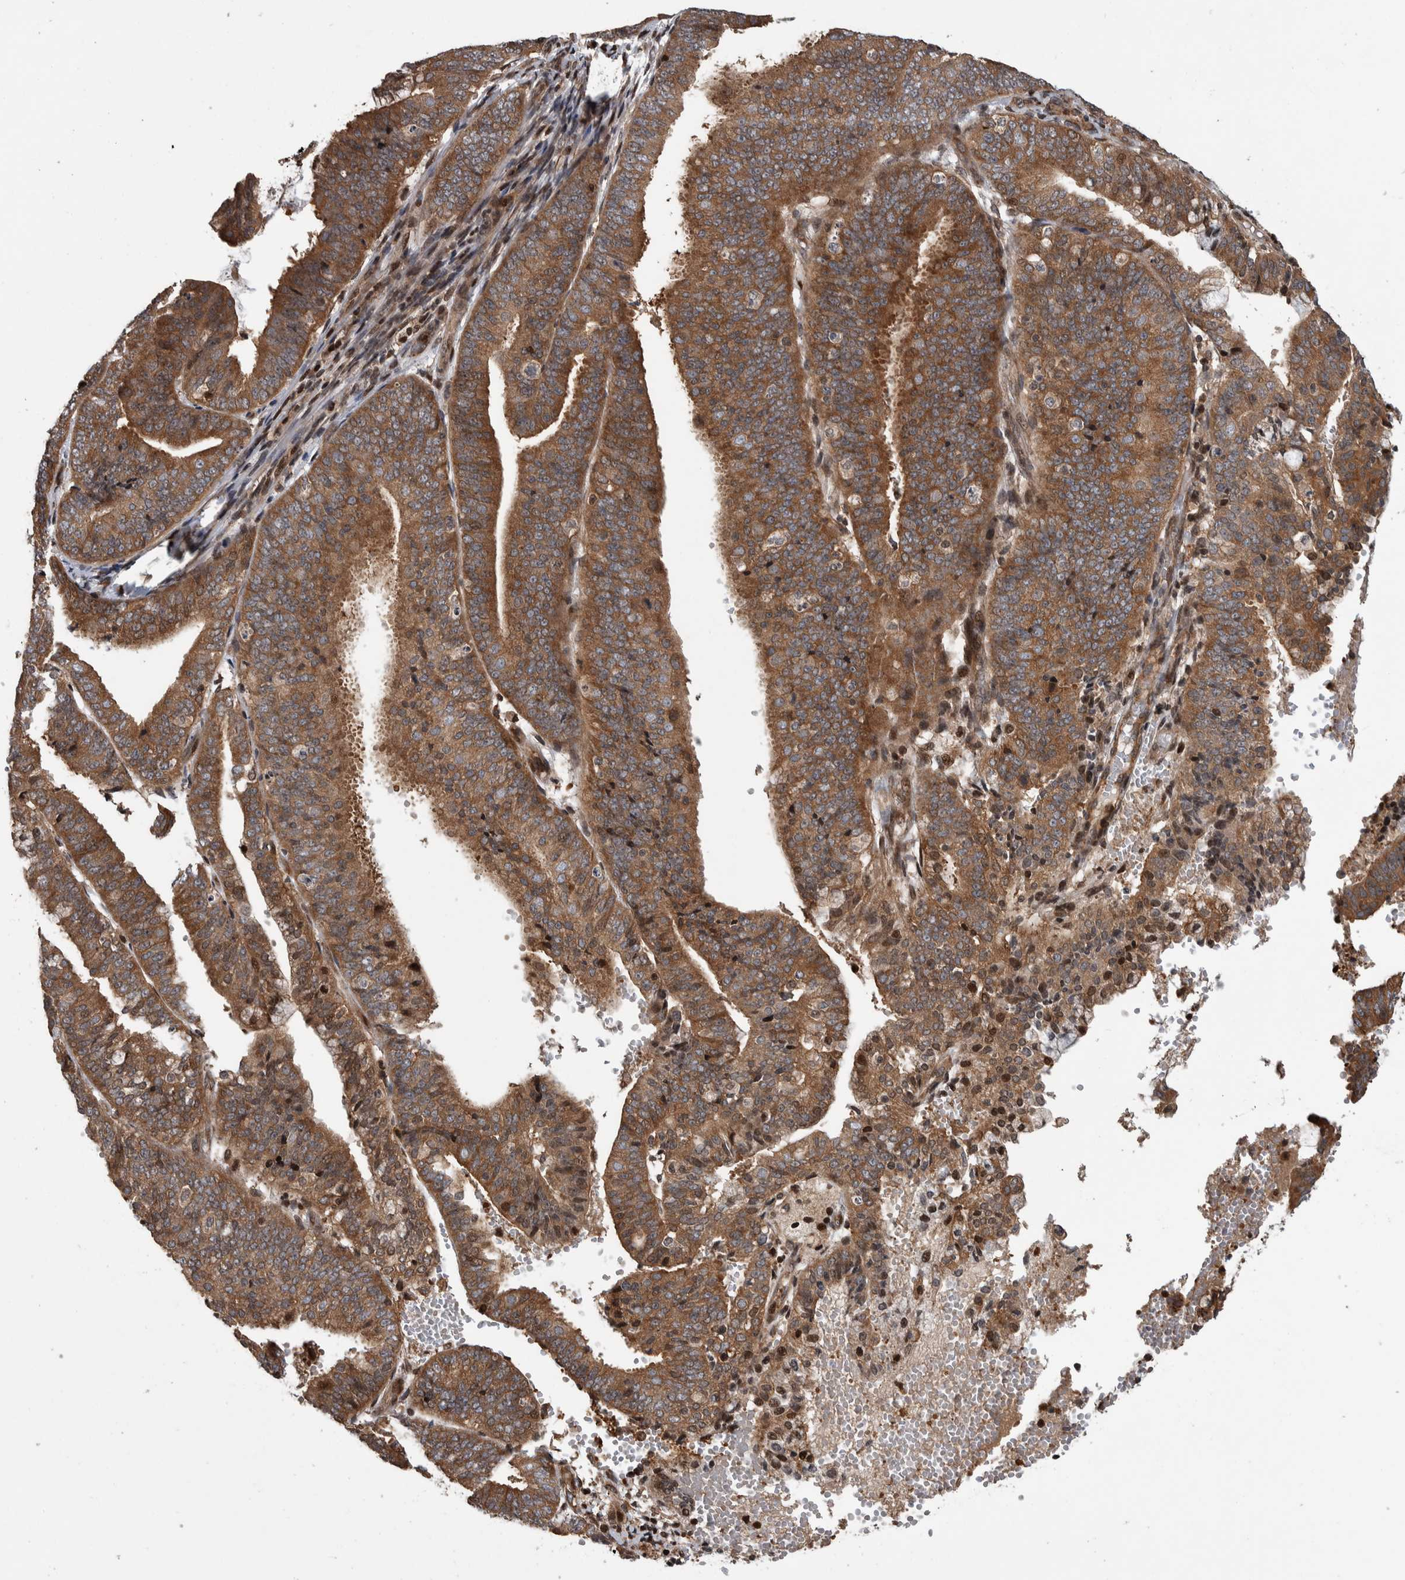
{"staining": {"intensity": "moderate", "quantity": ">75%", "location": "cytoplasmic/membranous"}, "tissue": "endometrial cancer", "cell_type": "Tumor cells", "image_type": "cancer", "snomed": [{"axis": "morphology", "description": "Adenocarcinoma, NOS"}, {"axis": "topography", "description": "Endometrium"}], "caption": "Endometrial cancer (adenocarcinoma) stained with a brown dye shows moderate cytoplasmic/membranous positive expression in about >75% of tumor cells.", "gene": "ARFGEF1", "patient": {"sex": "female", "age": 63}}